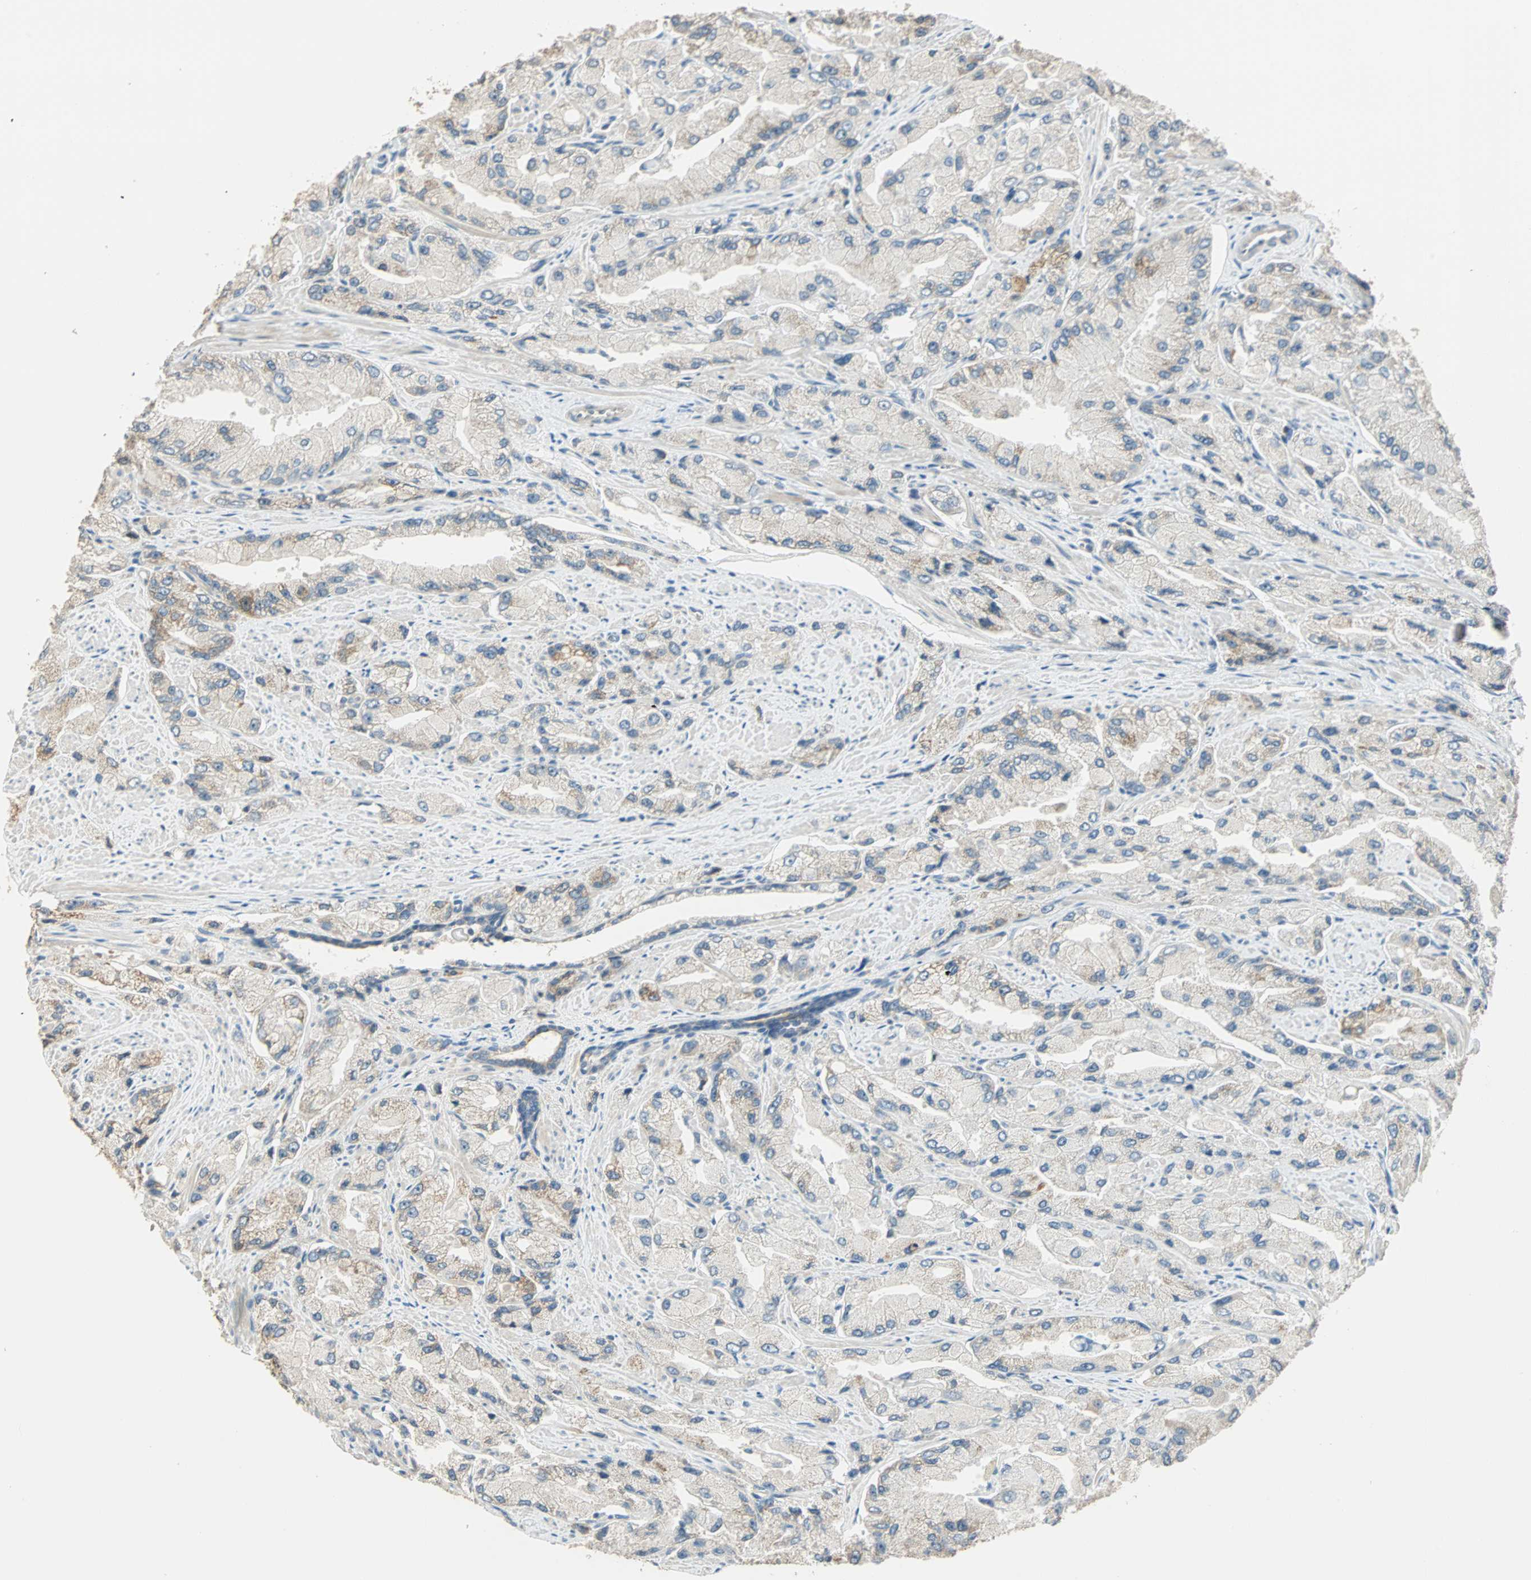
{"staining": {"intensity": "weak", "quantity": "<25%", "location": "cytoplasmic/membranous"}, "tissue": "prostate cancer", "cell_type": "Tumor cells", "image_type": "cancer", "snomed": [{"axis": "morphology", "description": "Adenocarcinoma, High grade"}, {"axis": "topography", "description": "Prostate"}], "caption": "Tumor cells are negative for brown protein staining in prostate adenocarcinoma (high-grade). (Immunohistochemistry, brightfield microscopy, high magnification).", "gene": "RAD18", "patient": {"sex": "male", "age": 58}}